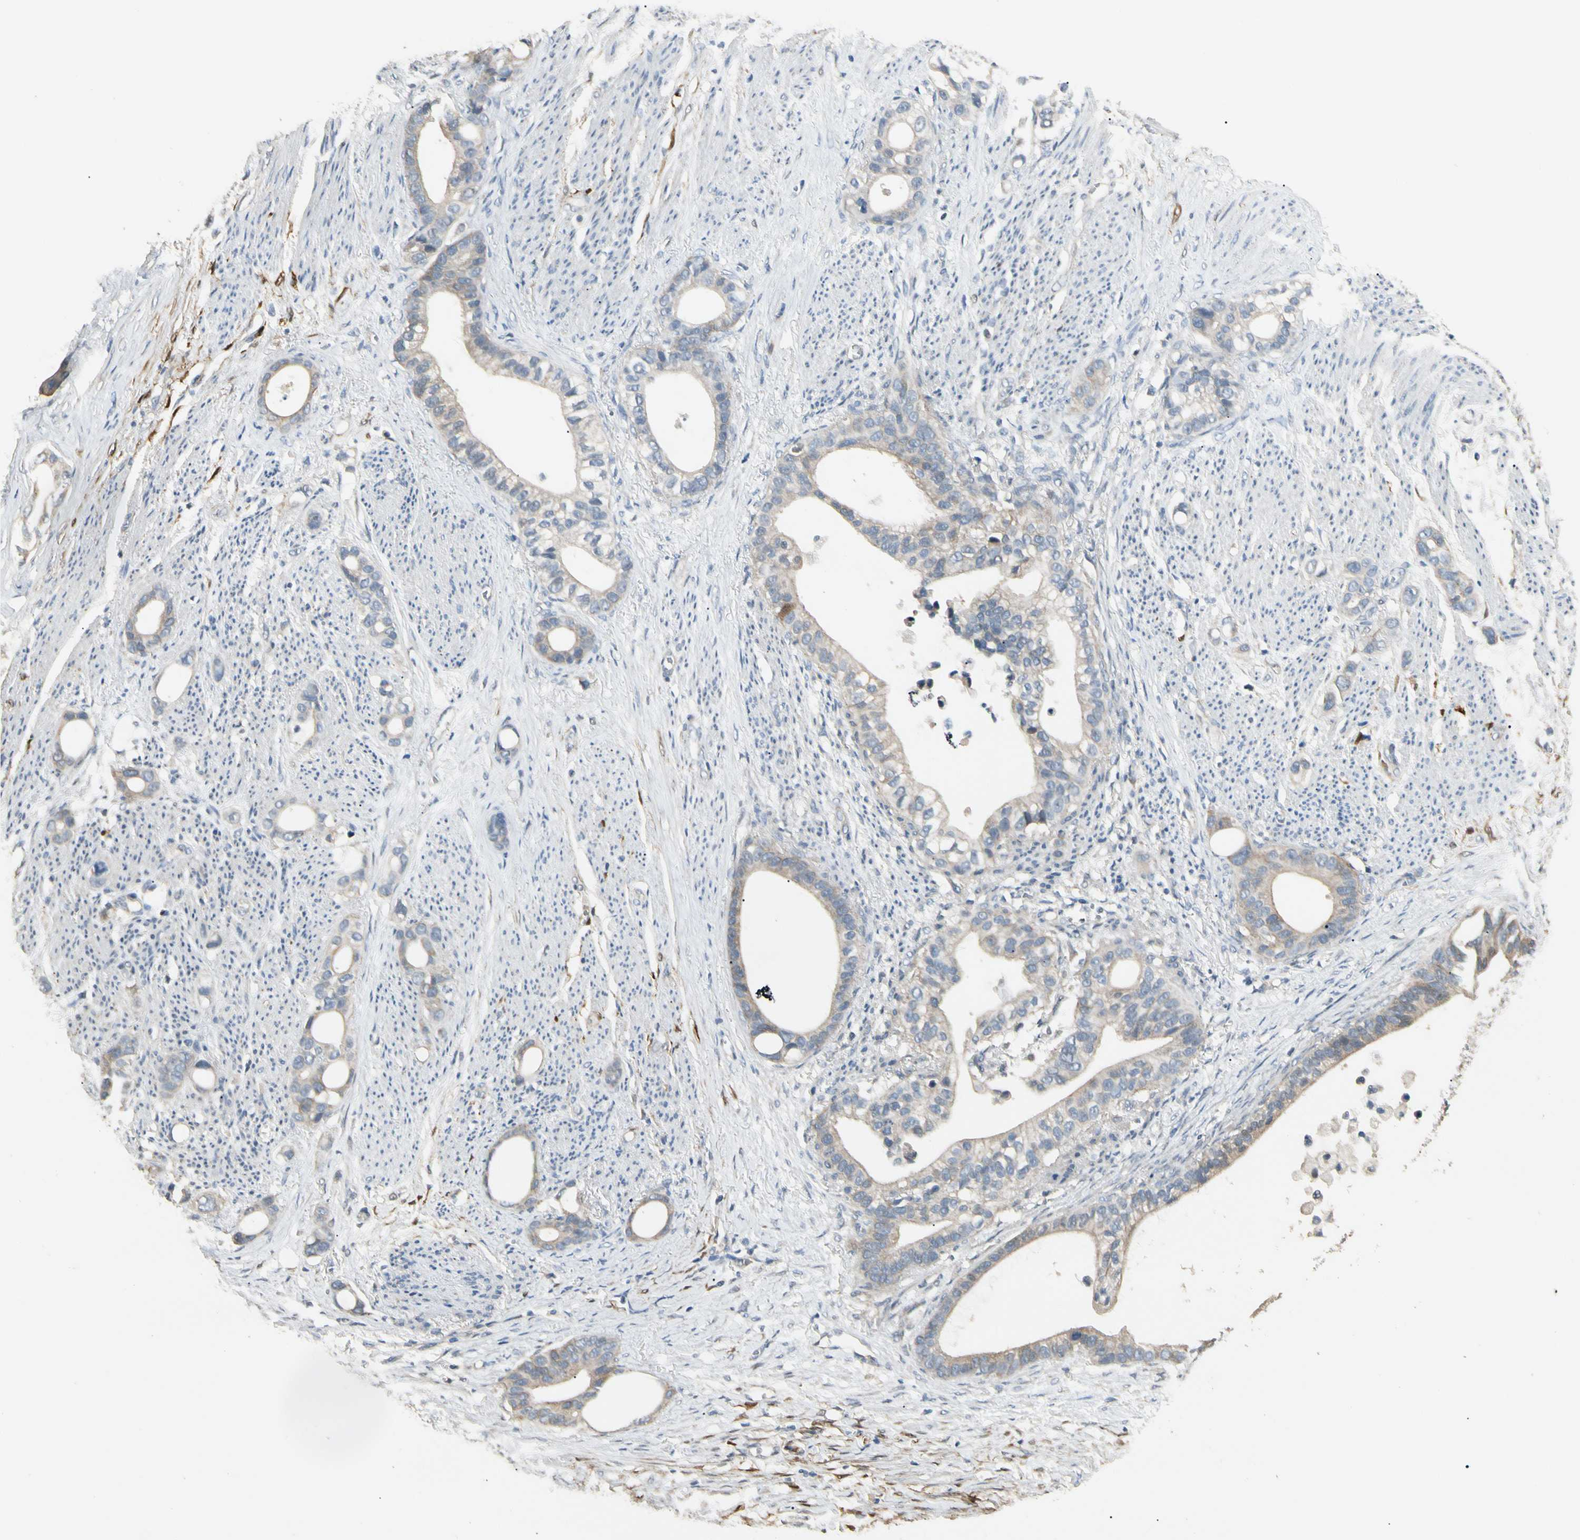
{"staining": {"intensity": "weak", "quantity": "25%-75%", "location": "cytoplasmic/membranous"}, "tissue": "stomach cancer", "cell_type": "Tumor cells", "image_type": "cancer", "snomed": [{"axis": "morphology", "description": "Adenocarcinoma, NOS"}, {"axis": "topography", "description": "Stomach"}], "caption": "The photomicrograph displays immunohistochemical staining of stomach adenocarcinoma. There is weak cytoplasmic/membranous staining is appreciated in approximately 25%-75% of tumor cells.", "gene": "GNE", "patient": {"sex": "female", "age": 75}}